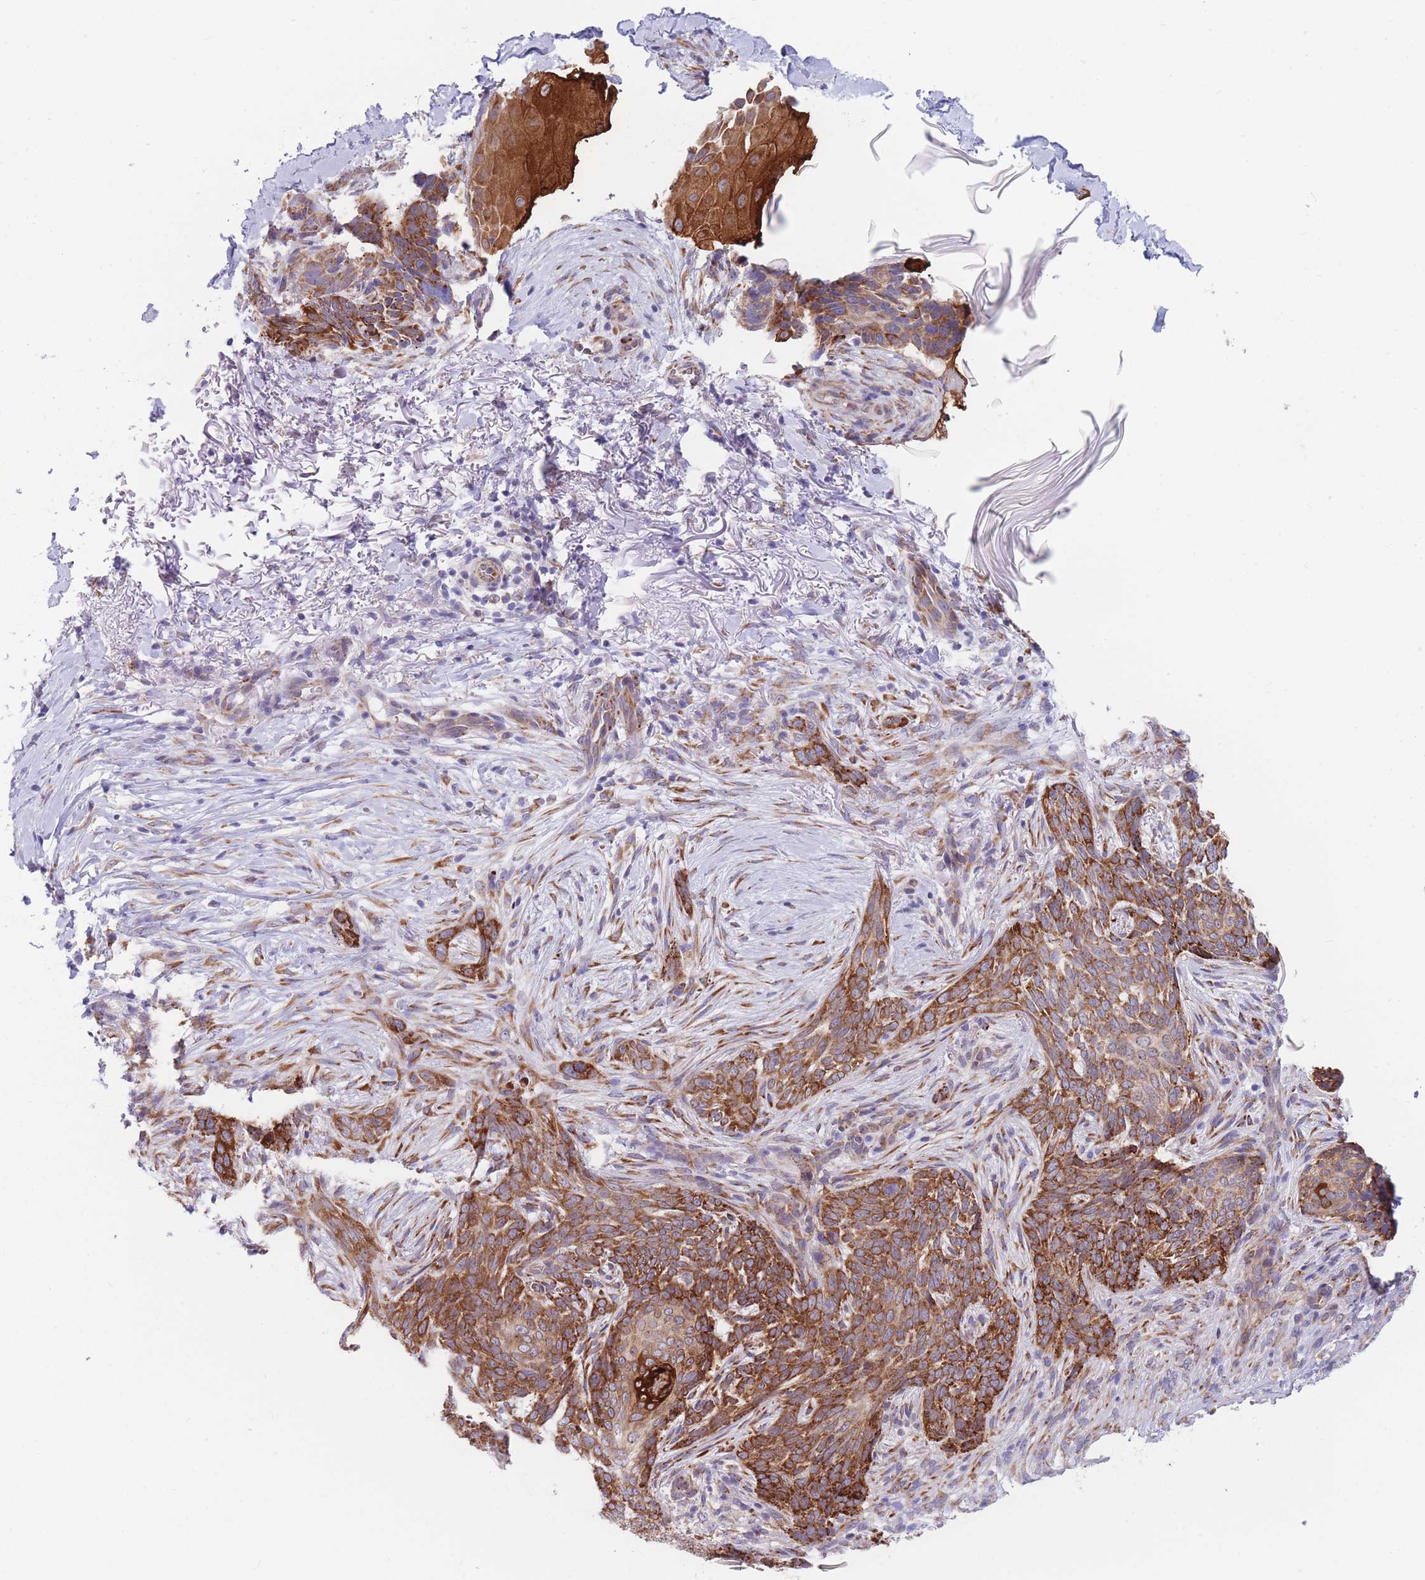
{"staining": {"intensity": "strong", "quantity": ">75%", "location": "cytoplasmic/membranous"}, "tissue": "skin cancer", "cell_type": "Tumor cells", "image_type": "cancer", "snomed": [{"axis": "morphology", "description": "Normal tissue, NOS"}, {"axis": "morphology", "description": "Basal cell carcinoma"}, {"axis": "topography", "description": "Skin"}], "caption": "The photomicrograph shows staining of skin cancer, revealing strong cytoplasmic/membranous protein staining (brown color) within tumor cells. Immunohistochemistry stains the protein in brown and the nuclei are stained blue.", "gene": "AK9", "patient": {"sex": "female", "age": 67}}